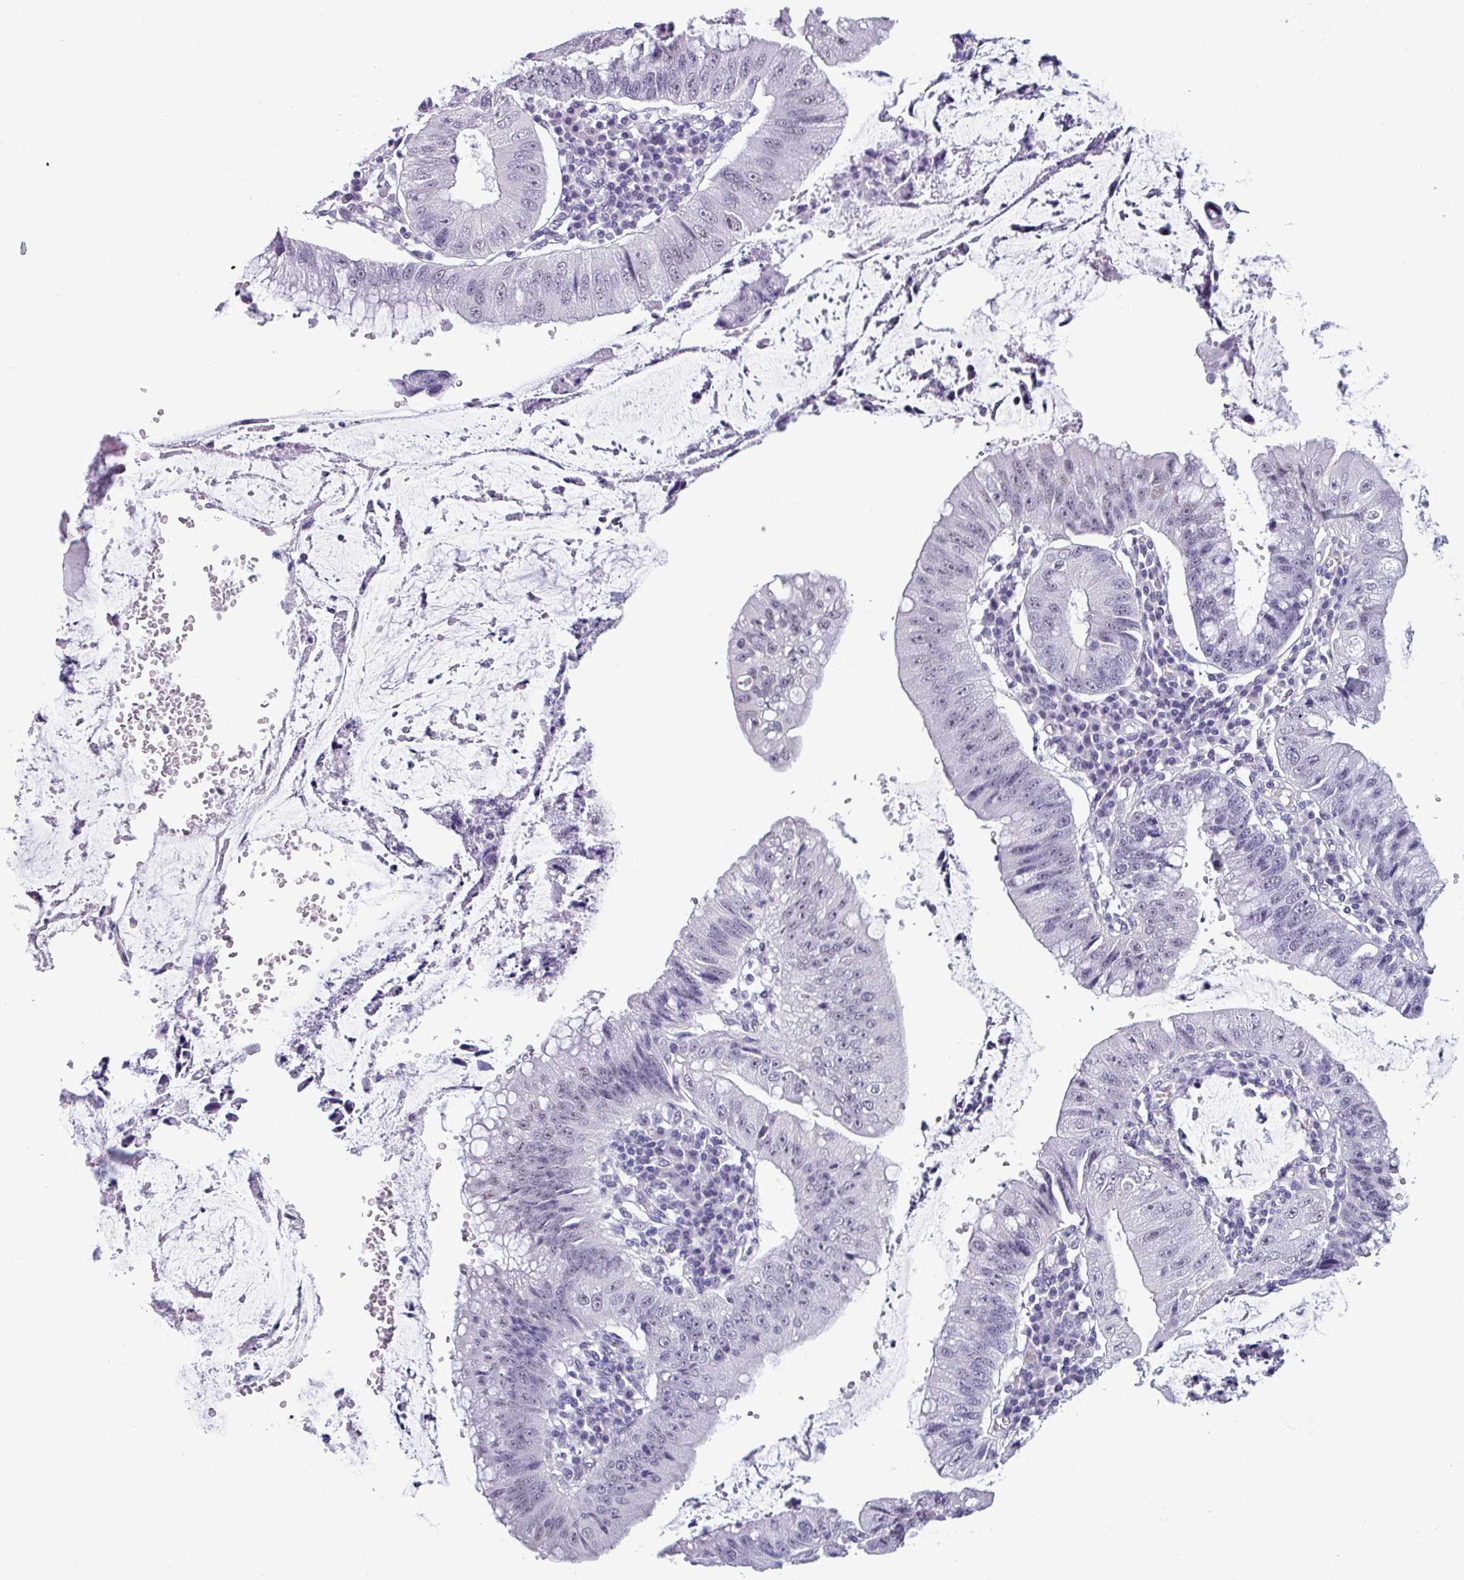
{"staining": {"intensity": "weak", "quantity": "<25%", "location": "nuclear"}, "tissue": "stomach cancer", "cell_type": "Tumor cells", "image_type": "cancer", "snomed": [{"axis": "morphology", "description": "Adenocarcinoma, NOS"}, {"axis": "topography", "description": "Stomach"}], "caption": "This is a micrograph of immunohistochemistry staining of stomach cancer (adenocarcinoma), which shows no positivity in tumor cells.", "gene": "SRGAP1", "patient": {"sex": "male", "age": 59}}